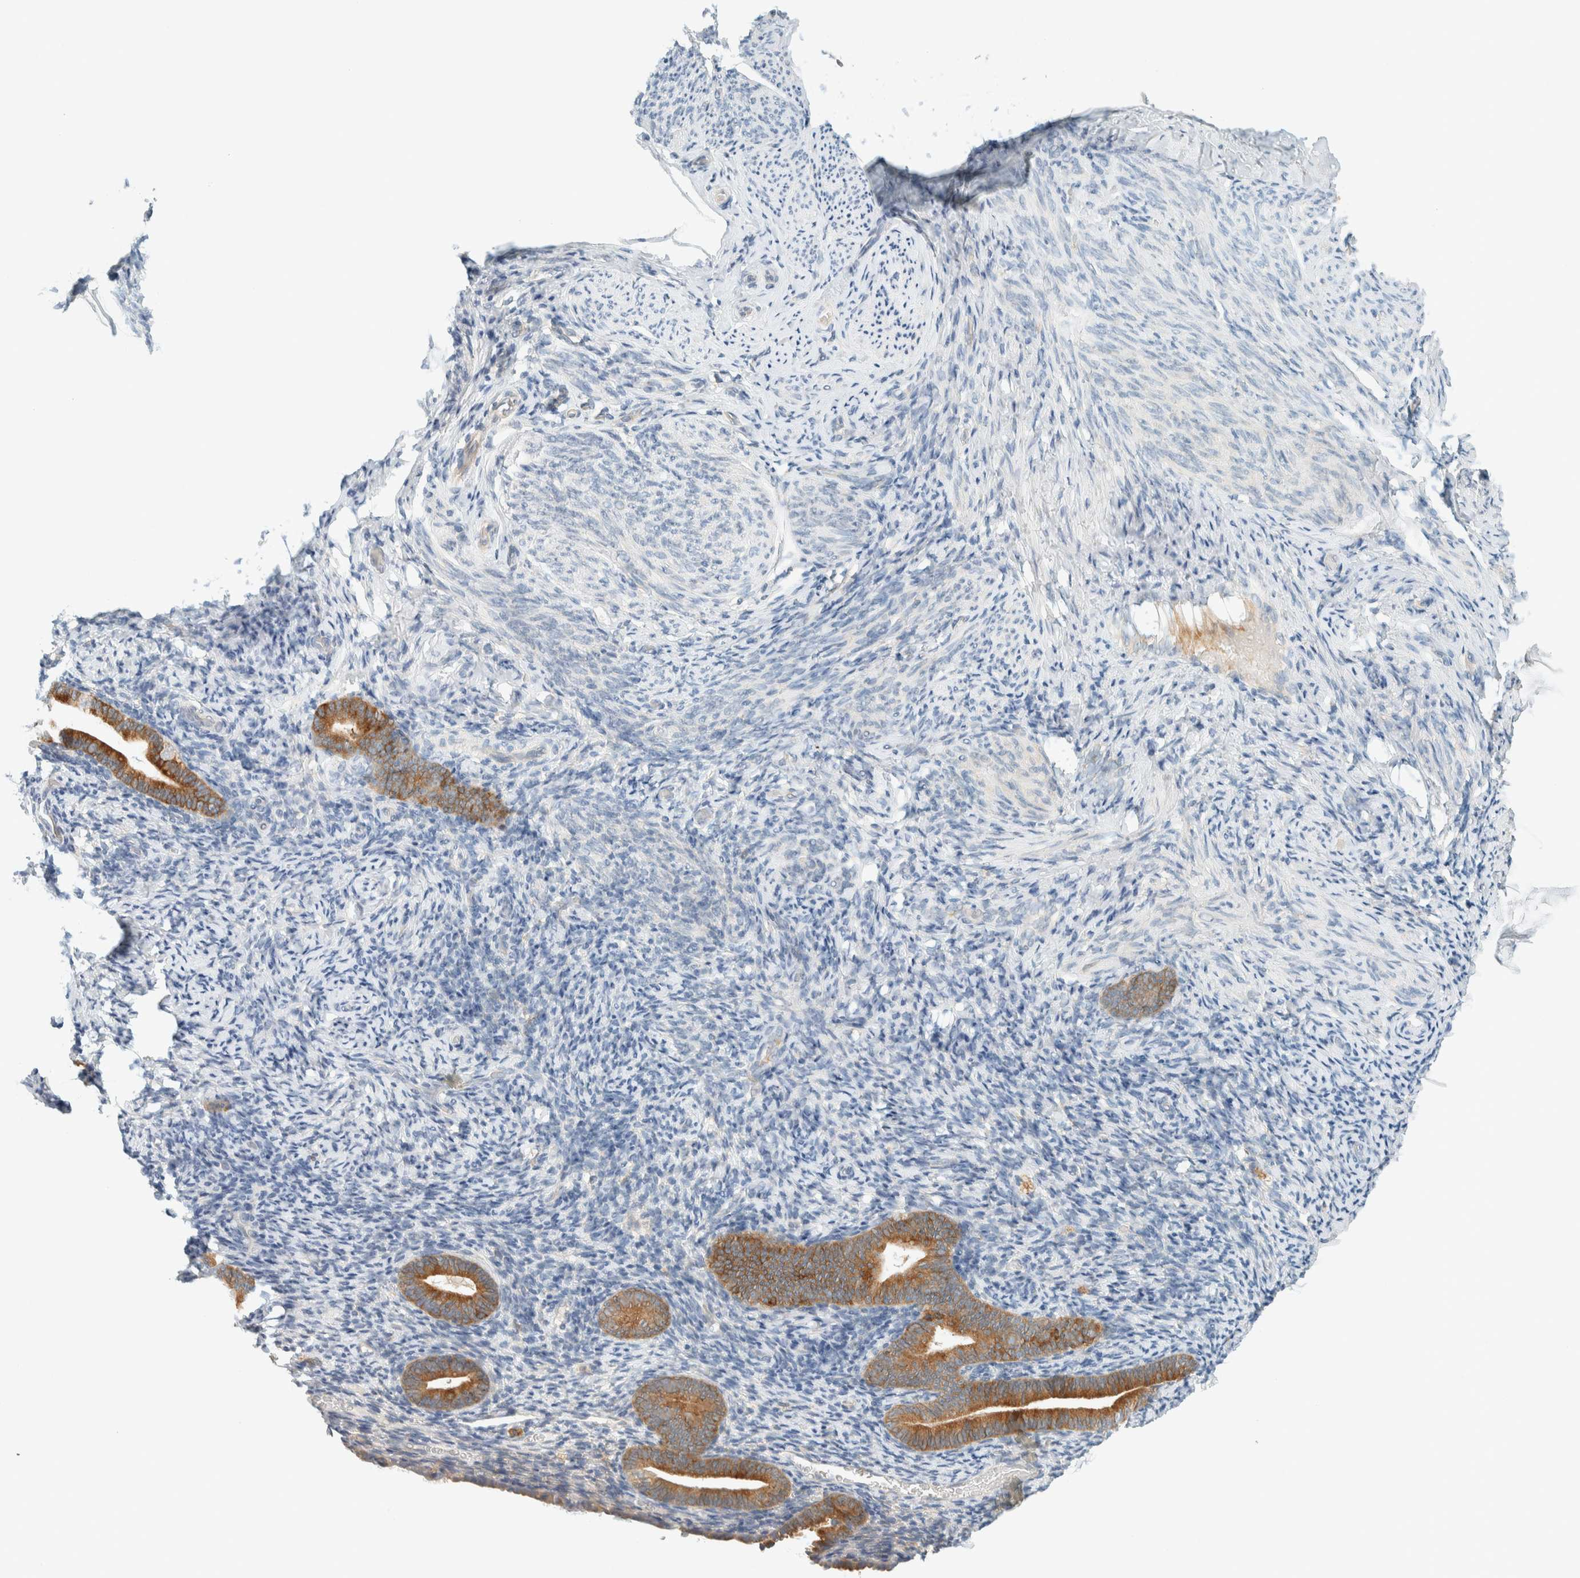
{"staining": {"intensity": "negative", "quantity": "none", "location": "none"}, "tissue": "endometrium", "cell_type": "Cells in endometrial stroma", "image_type": "normal", "snomed": [{"axis": "morphology", "description": "Normal tissue, NOS"}, {"axis": "topography", "description": "Endometrium"}], "caption": "IHC photomicrograph of normal endometrium: human endometrium stained with DAB (3,3'-diaminobenzidine) shows no significant protein expression in cells in endometrial stroma. Nuclei are stained in blue.", "gene": "SUMF2", "patient": {"sex": "female", "age": 51}}